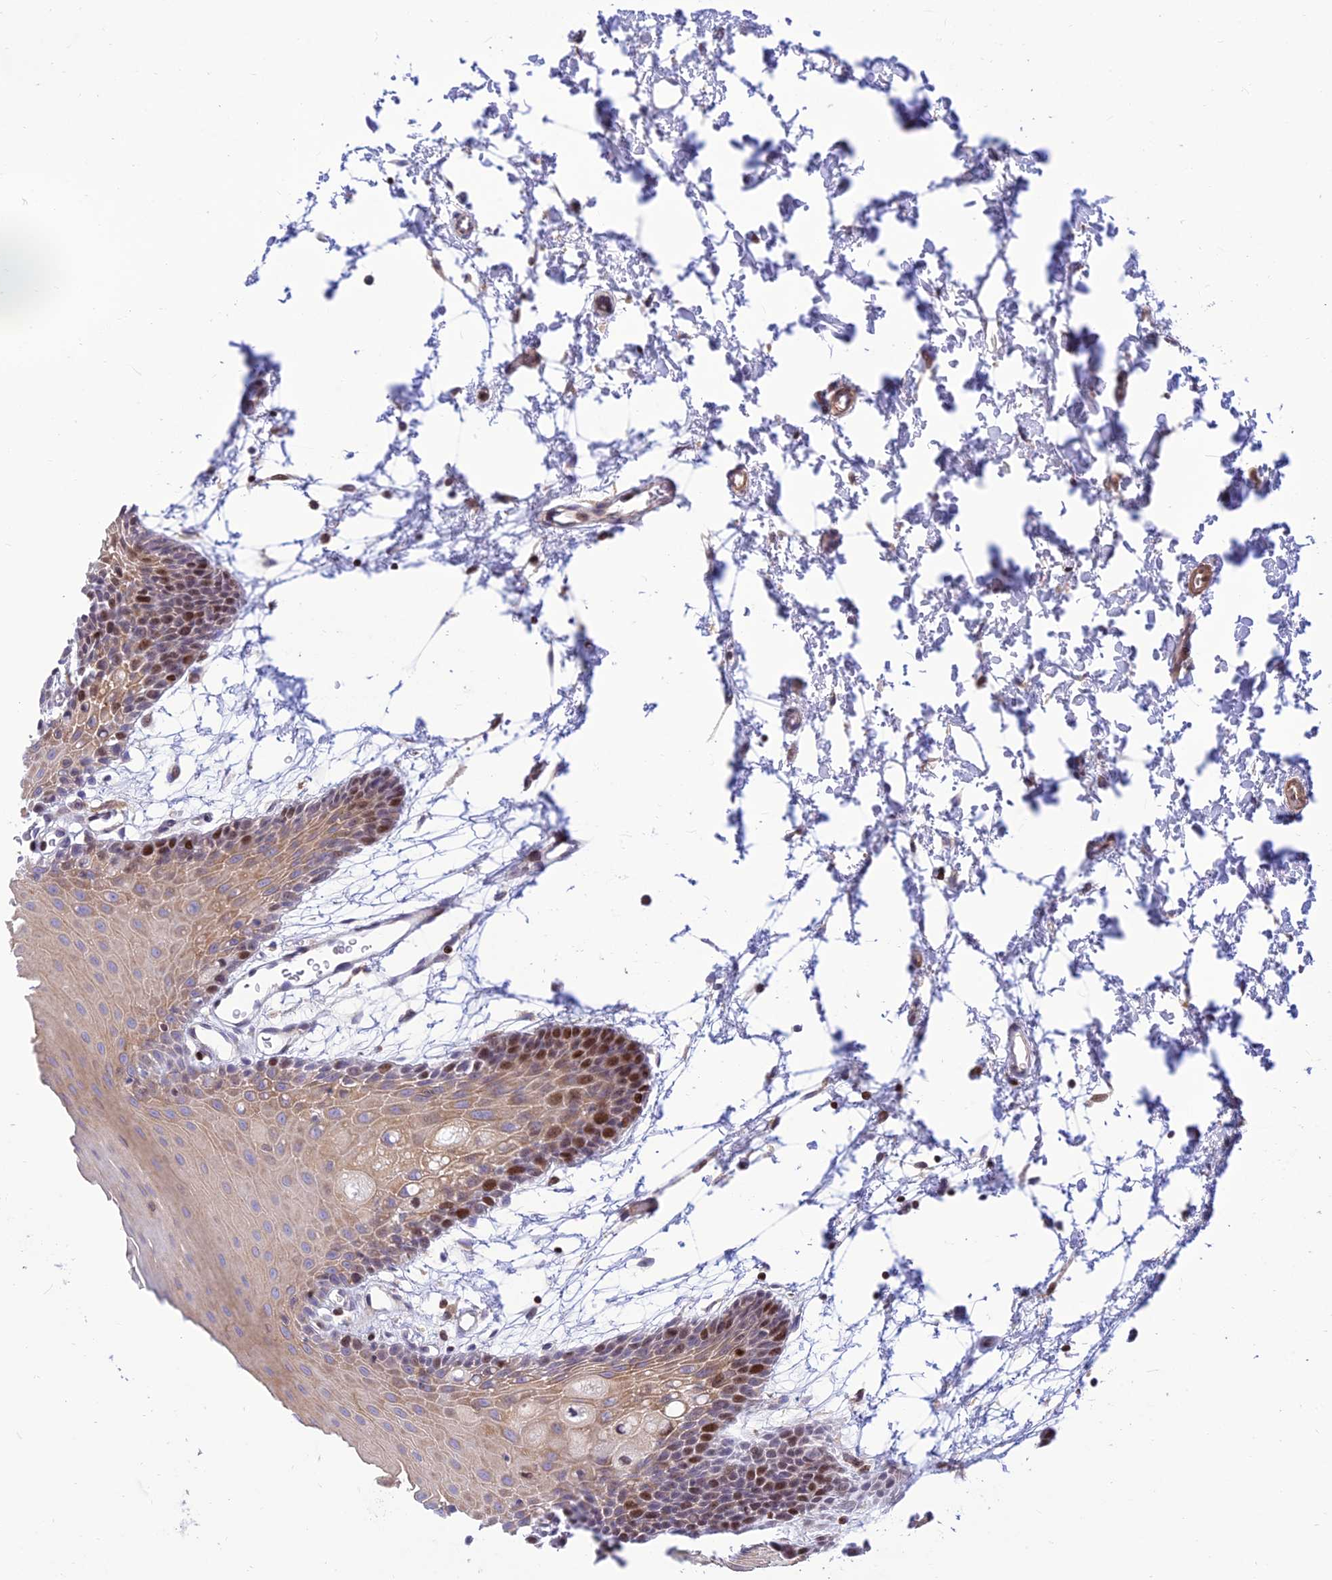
{"staining": {"intensity": "moderate", "quantity": "25%-75%", "location": "cytoplasmic/membranous,nuclear"}, "tissue": "oral mucosa", "cell_type": "Squamous epithelial cells", "image_type": "normal", "snomed": [{"axis": "morphology", "description": "Normal tissue, NOS"}, {"axis": "topography", "description": "Skeletal muscle"}, {"axis": "topography", "description": "Oral tissue"}, {"axis": "topography", "description": "Salivary gland"}, {"axis": "topography", "description": "Peripheral nerve tissue"}], "caption": "Immunohistochemical staining of benign oral mucosa demonstrates moderate cytoplasmic/membranous,nuclear protein expression in approximately 25%-75% of squamous epithelial cells. (IHC, brightfield microscopy, high magnification).", "gene": "FAM186B", "patient": {"sex": "male", "age": 54}}